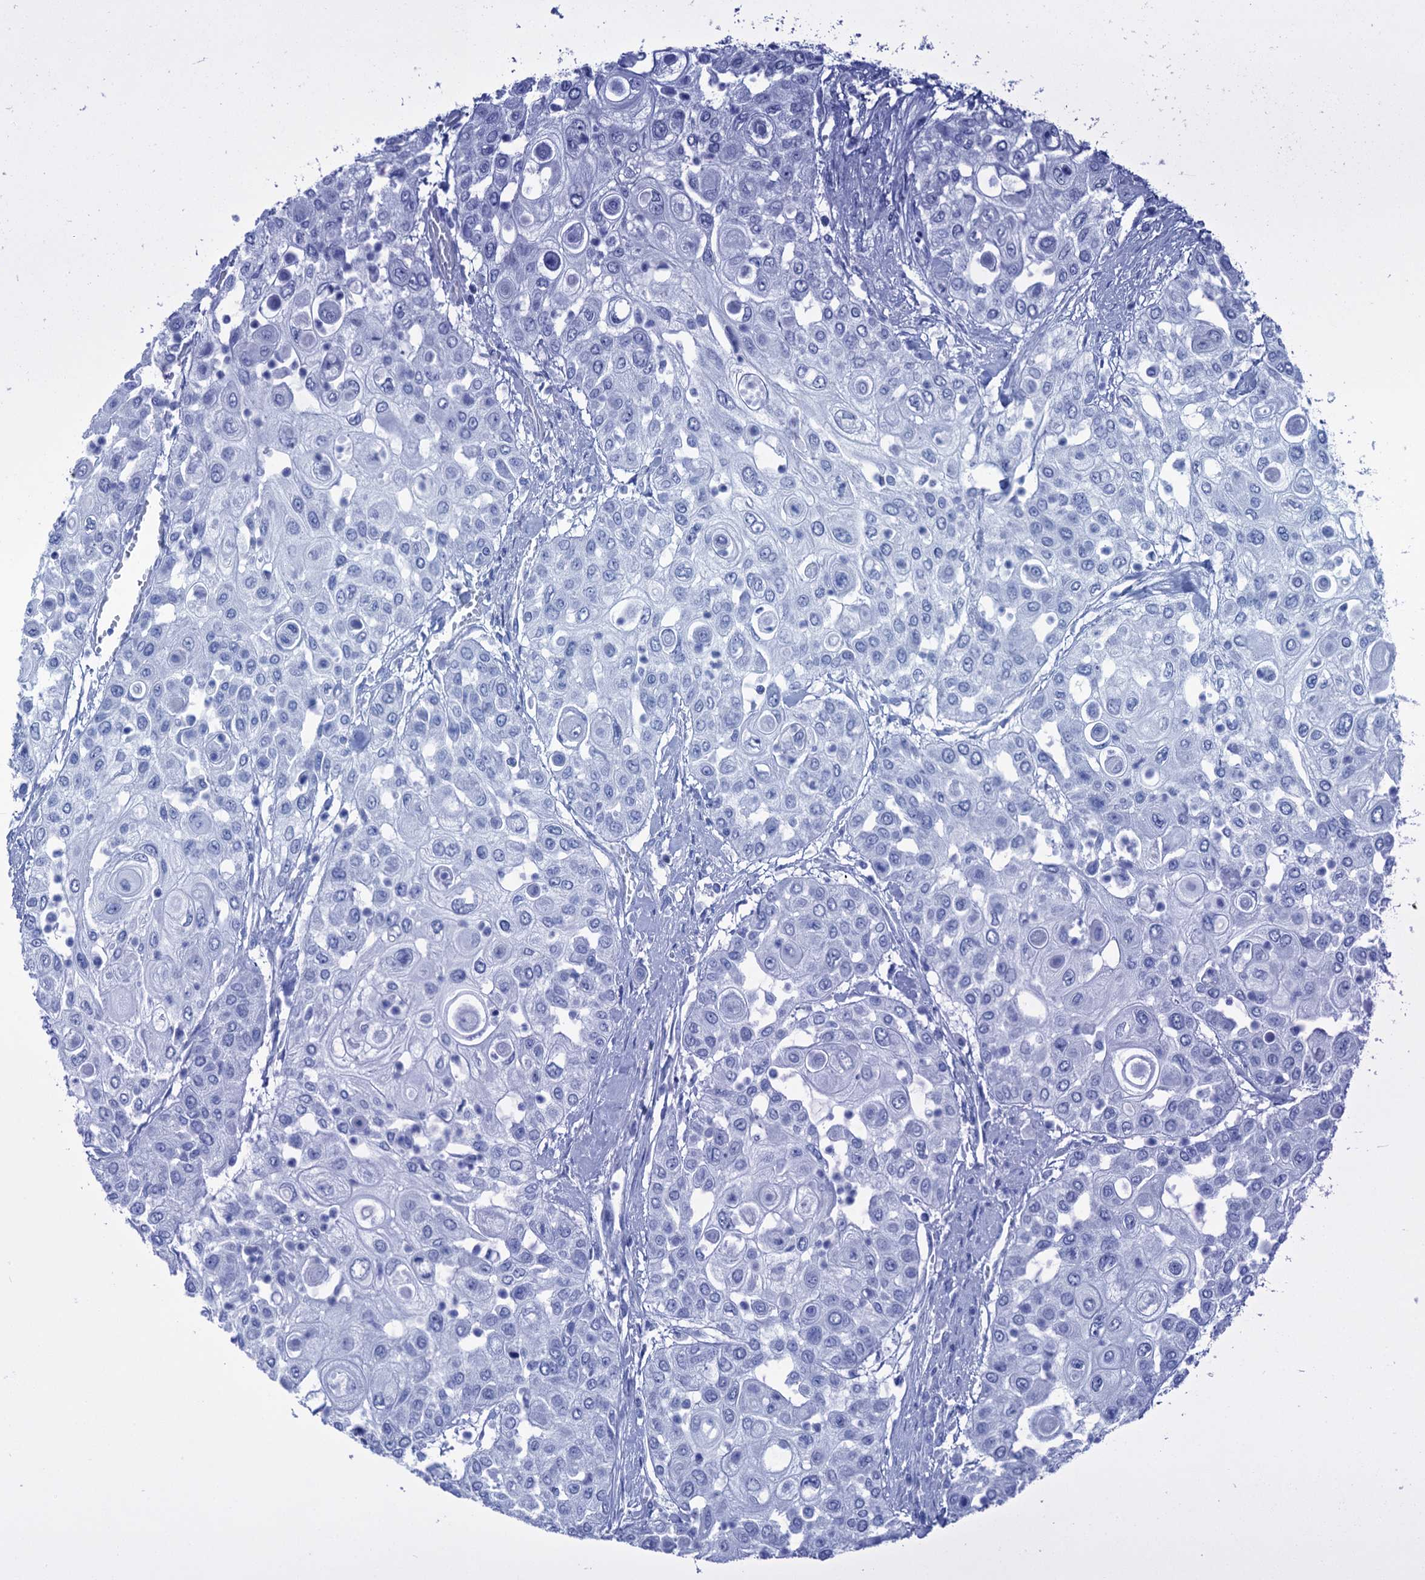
{"staining": {"intensity": "negative", "quantity": "none", "location": "none"}, "tissue": "urothelial cancer", "cell_type": "Tumor cells", "image_type": "cancer", "snomed": [{"axis": "morphology", "description": "Urothelial carcinoma, High grade"}, {"axis": "topography", "description": "Urinary bladder"}], "caption": "IHC photomicrograph of human high-grade urothelial carcinoma stained for a protein (brown), which exhibits no expression in tumor cells.", "gene": "CABYR", "patient": {"sex": "female", "age": 79}}